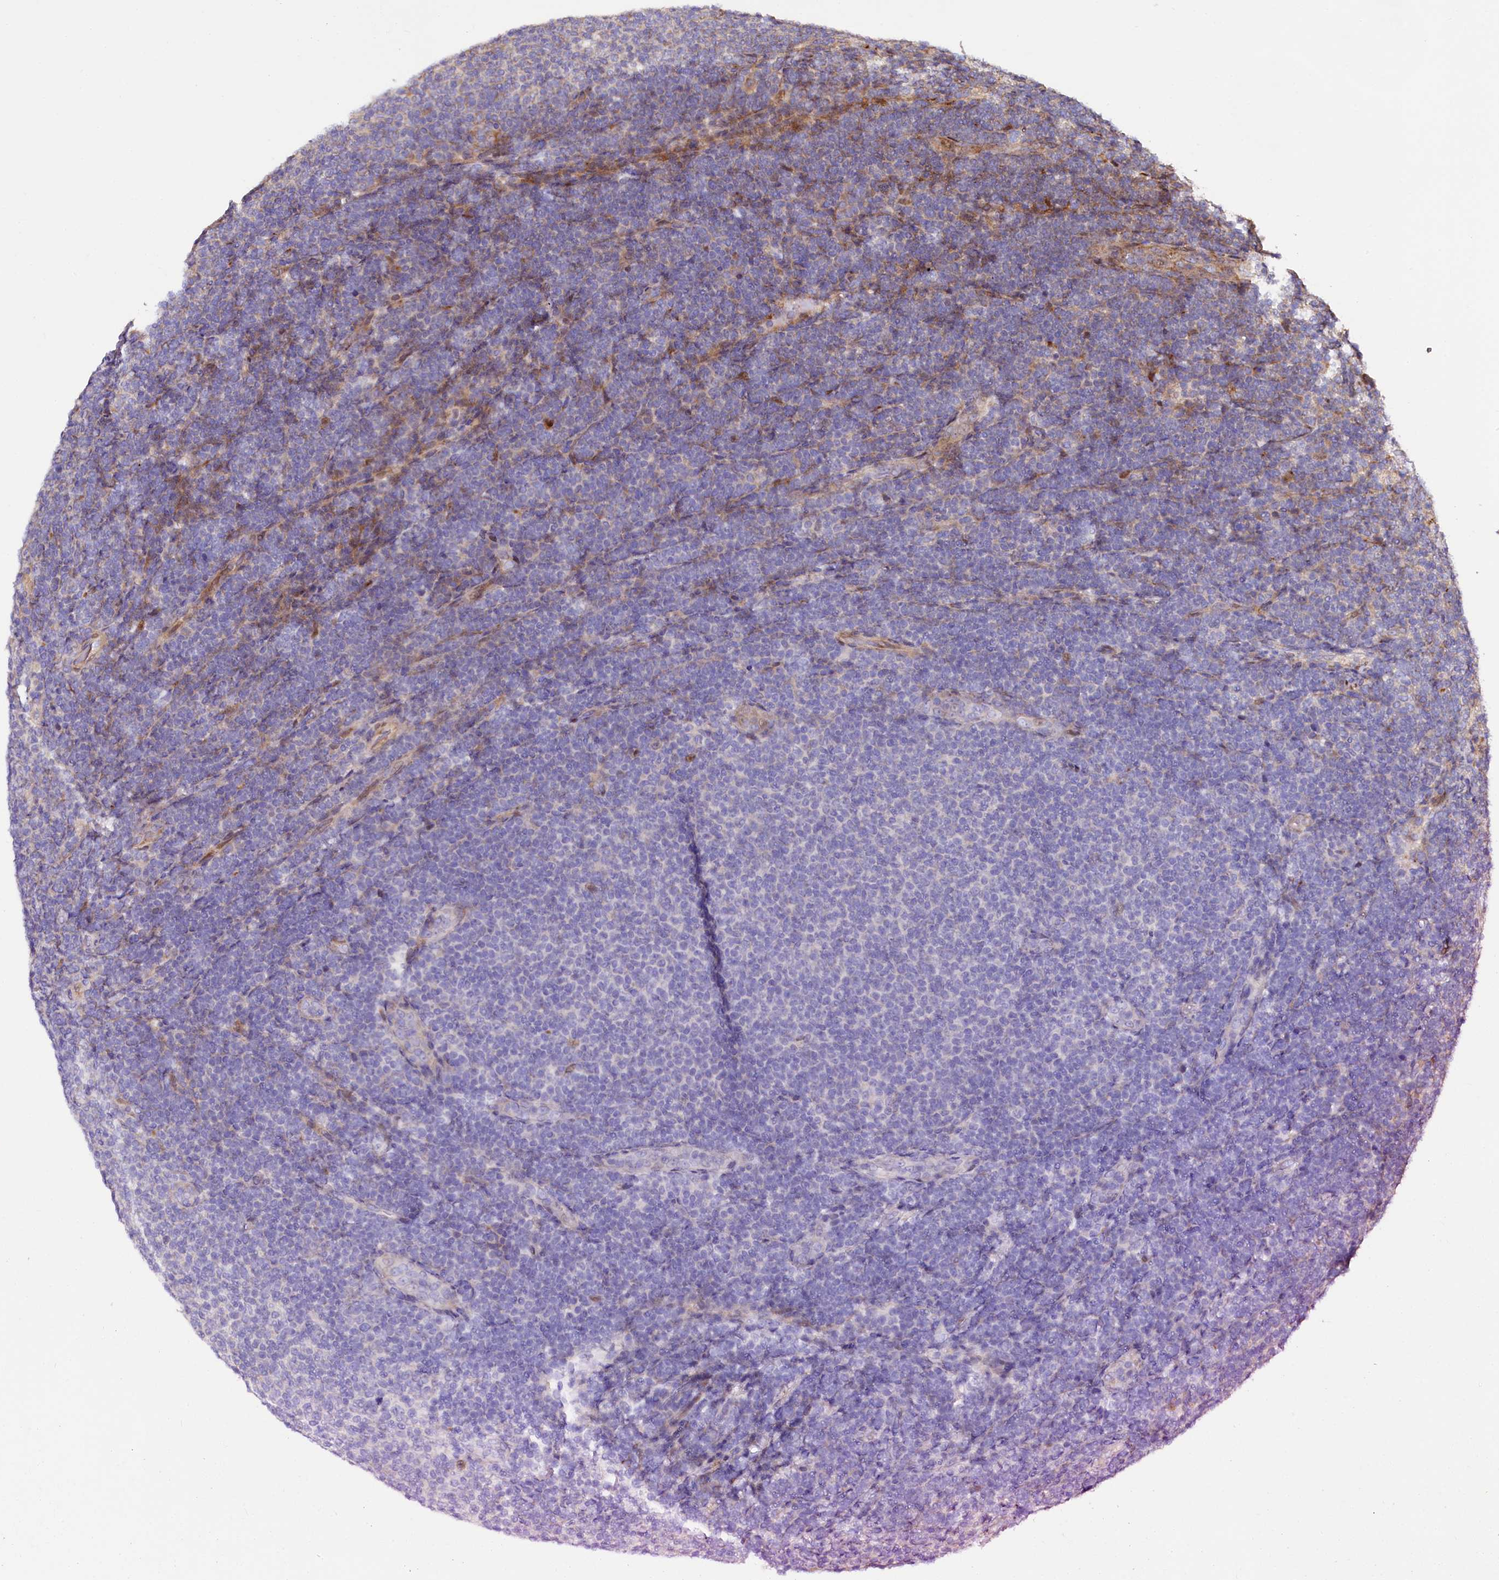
{"staining": {"intensity": "weak", "quantity": "<25%", "location": "cytoplasmic/membranous"}, "tissue": "lymphoma", "cell_type": "Tumor cells", "image_type": "cancer", "snomed": [{"axis": "morphology", "description": "Malignant lymphoma, non-Hodgkin's type, Low grade"}, {"axis": "topography", "description": "Lymph node"}], "caption": "Tumor cells are negative for brown protein staining in lymphoma.", "gene": "PDZRN3", "patient": {"sex": "male", "age": 66}}